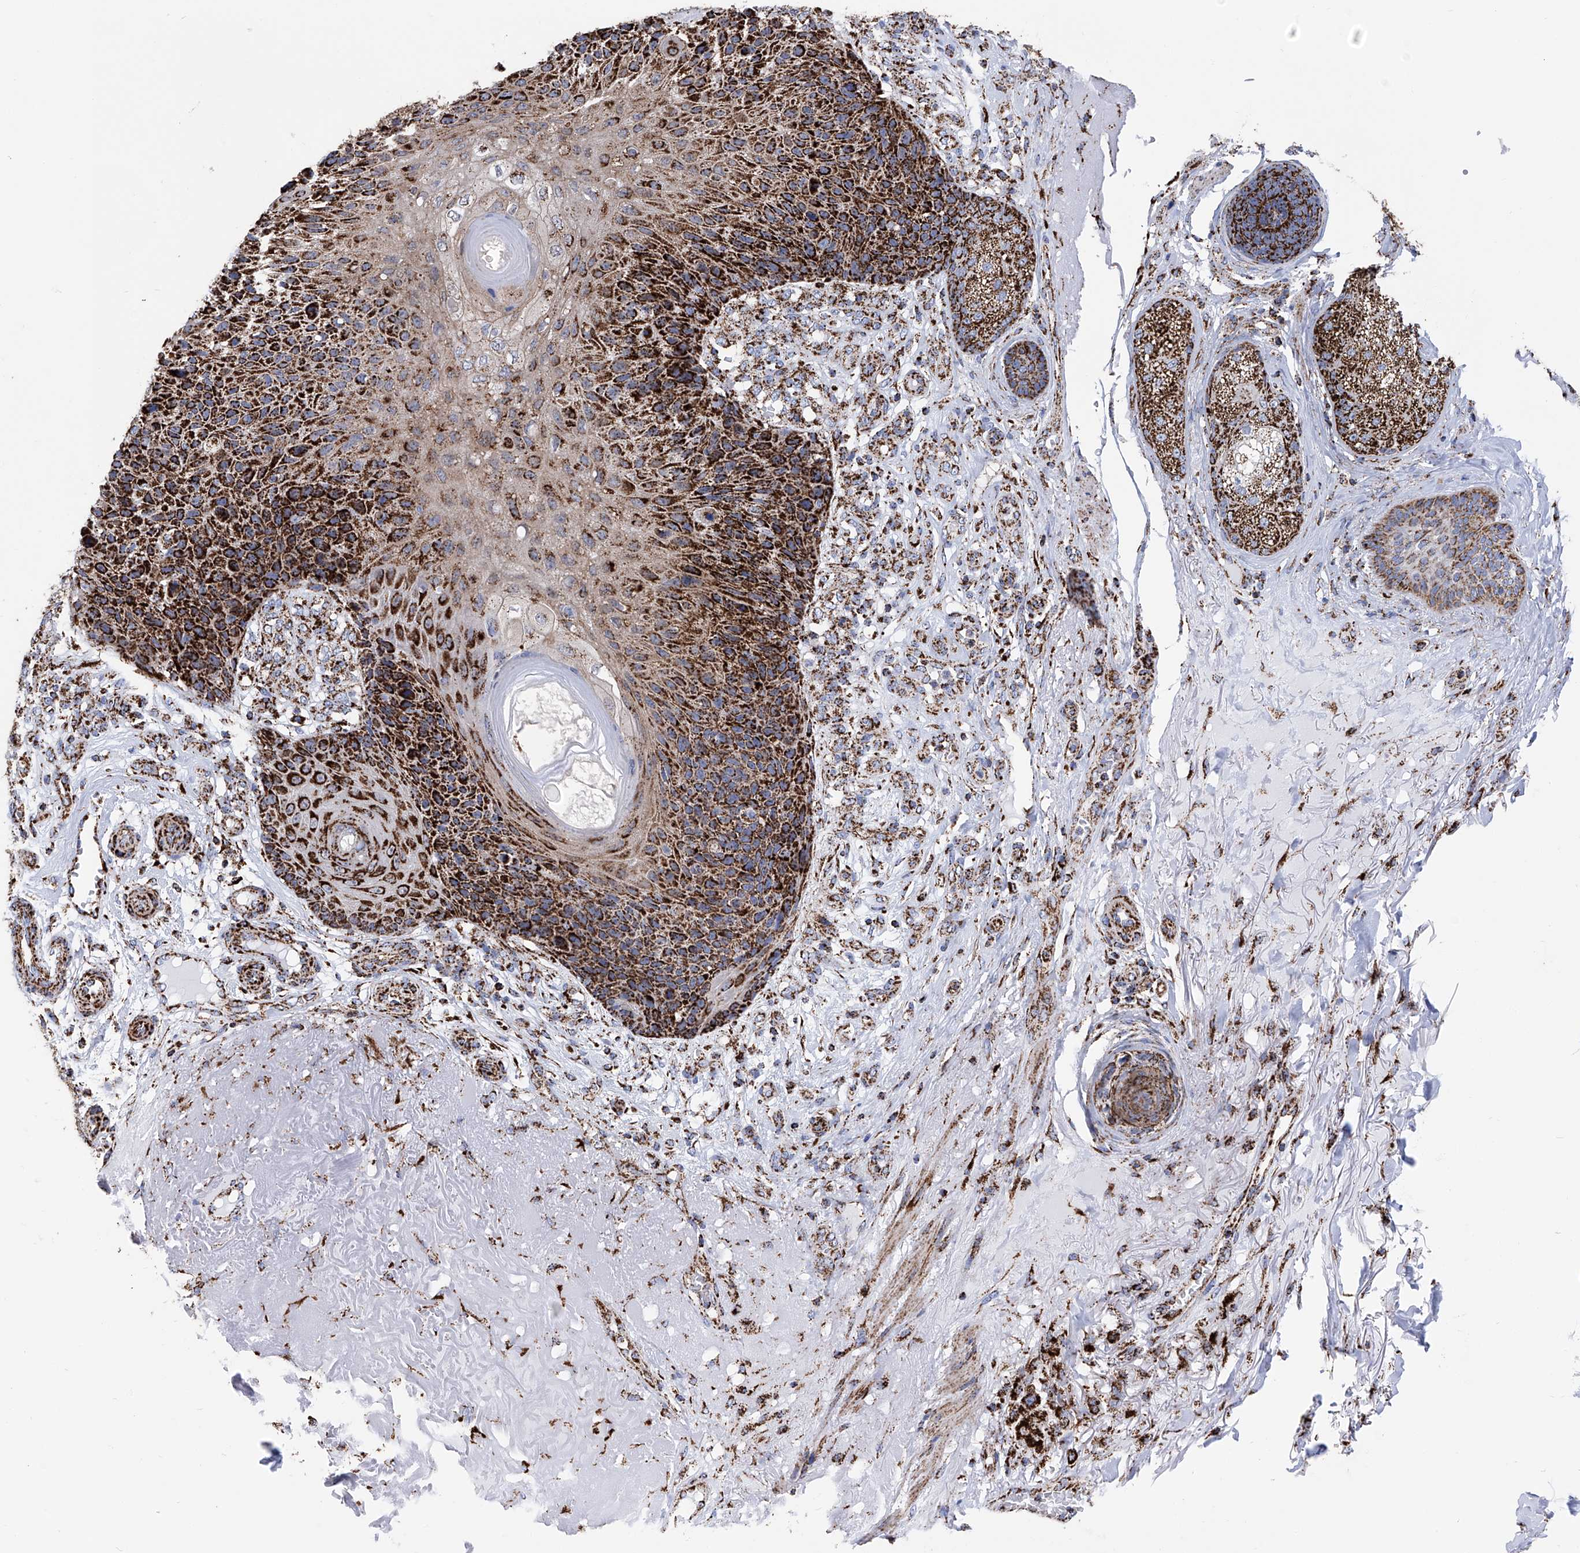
{"staining": {"intensity": "strong", "quantity": ">75%", "location": "cytoplasmic/membranous"}, "tissue": "skin cancer", "cell_type": "Tumor cells", "image_type": "cancer", "snomed": [{"axis": "morphology", "description": "Squamous cell carcinoma, NOS"}, {"axis": "topography", "description": "Skin"}], "caption": "Immunohistochemical staining of human skin cancer exhibits strong cytoplasmic/membranous protein positivity in approximately >75% of tumor cells. (DAB IHC, brown staining for protein, blue staining for nuclei).", "gene": "ATP5PF", "patient": {"sex": "female", "age": 88}}